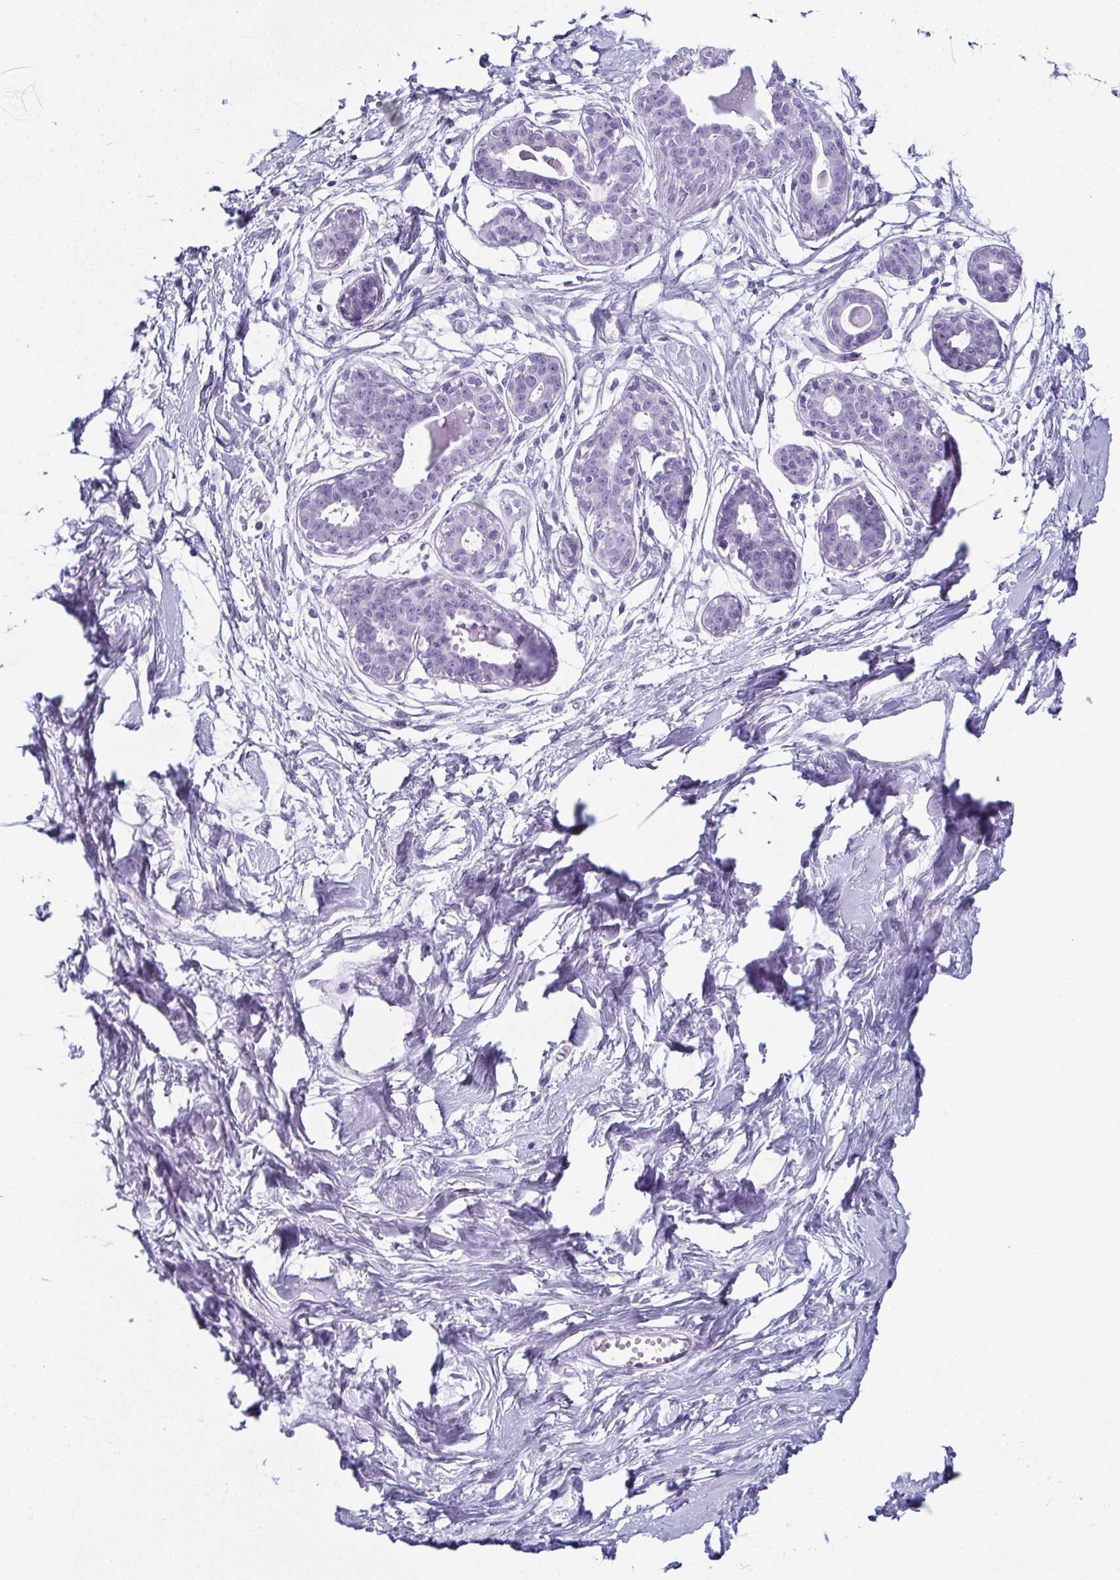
{"staining": {"intensity": "negative", "quantity": "none", "location": "none"}, "tissue": "breast", "cell_type": "Adipocytes", "image_type": "normal", "snomed": [{"axis": "morphology", "description": "Normal tissue, NOS"}, {"axis": "topography", "description": "Breast"}], "caption": "High power microscopy micrograph of an immunohistochemistry (IHC) histopathology image of normal breast, revealing no significant staining in adipocytes.", "gene": "ENKUR", "patient": {"sex": "female", "age": 45}}